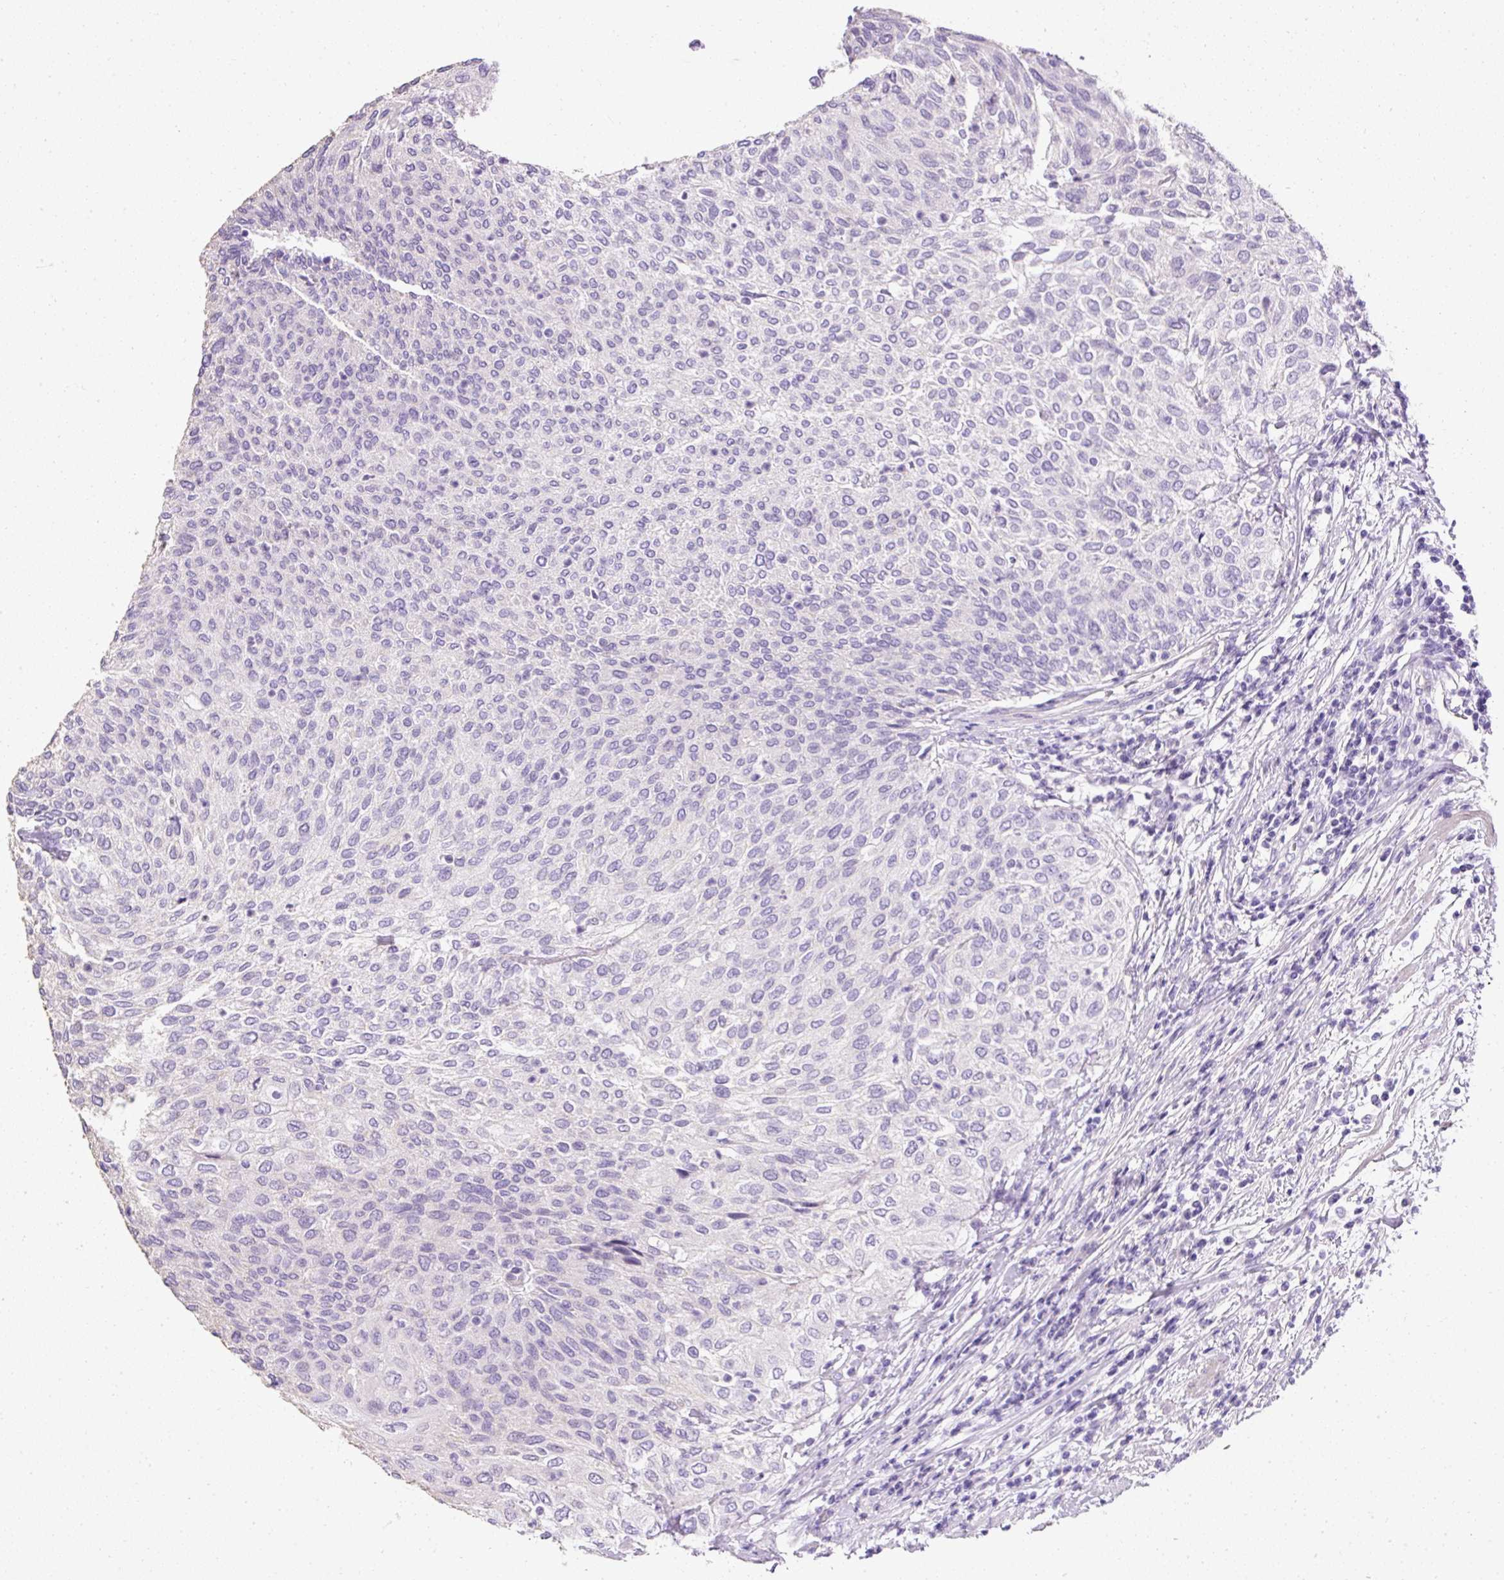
{"staining": {"intensity": "negative", "quantity": "none", "location": "none"}, "tissue": "urothelial cancer", "cell_type": "Tumor cells", "image_type": "cancer", "snomed": [{"axis": "morphology", "description": "Urothelial carcinoma, Low grade"}, {"axis": "topography", "description": "Urinary bladder"}], "caption": "DAB (3,3'-diaminobenzidine) immunohistochemical staining of urothelial cancer displays no significant expression in tumor cells.", "gene": "C2CD4C", "patient": {"sex": "female", "age": 79}}